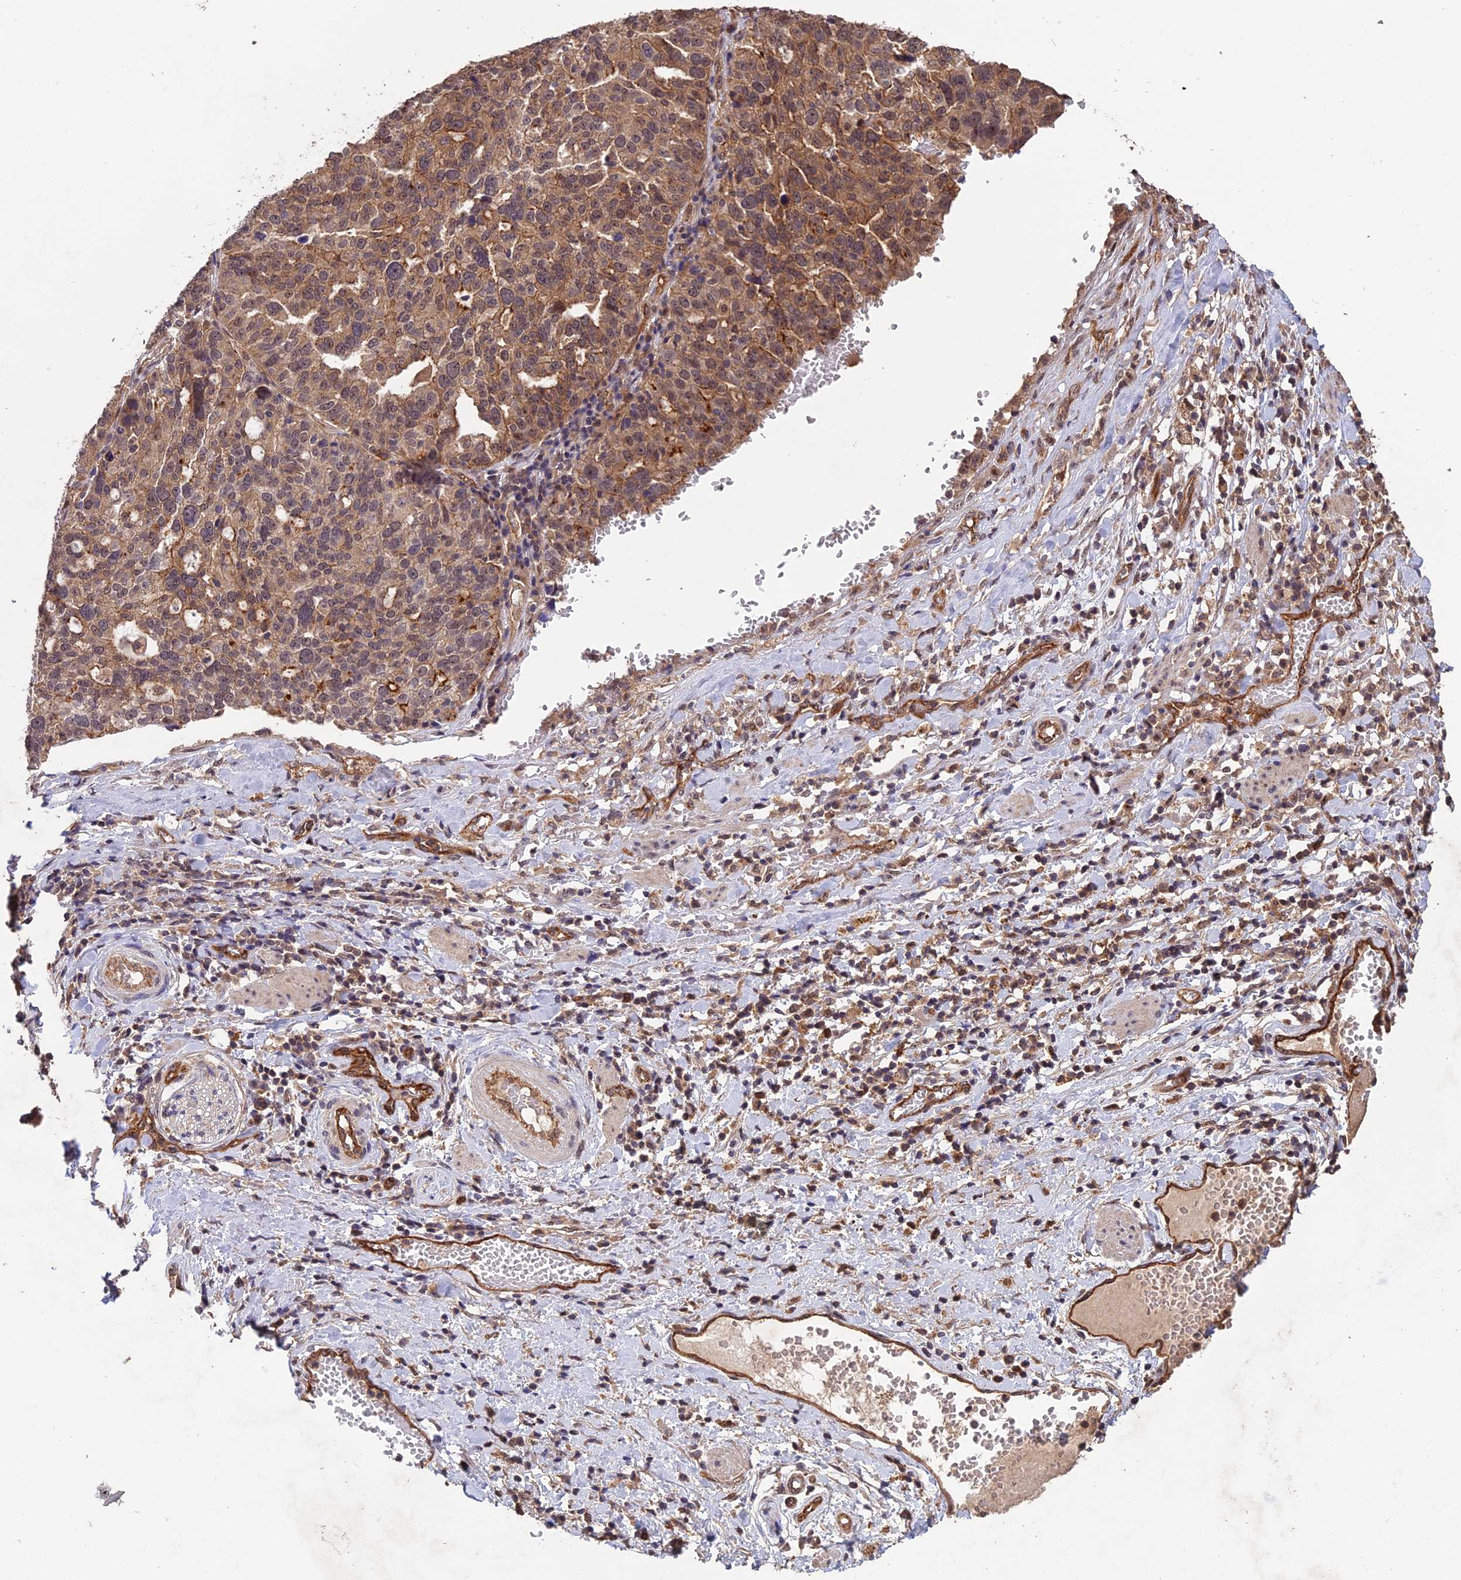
{"staining": {"intensity": "moderate", "quantity": ">75%", "location": "cytoplasmic/membranous"}, "tissue": "ovarian cancer", "cell_type": "Tumor cells", "image_type": "cancer", "snomed": [{"axis": "morphology", "description": "Cystadenocarcinoma, serous, NOS"}, {"axis": "topography", "description": "Ovary"}], "caption": "This photomicrograph shows ovarian cancer stained with IHC to label a protein in brown. The cytoplasmic/membranous of tumor cells show moderate positivity for the protein. Nuclei are counter-stained blue.", "gene": "RALGAPA2", "patient": {"sex": "female", "age": 59}}